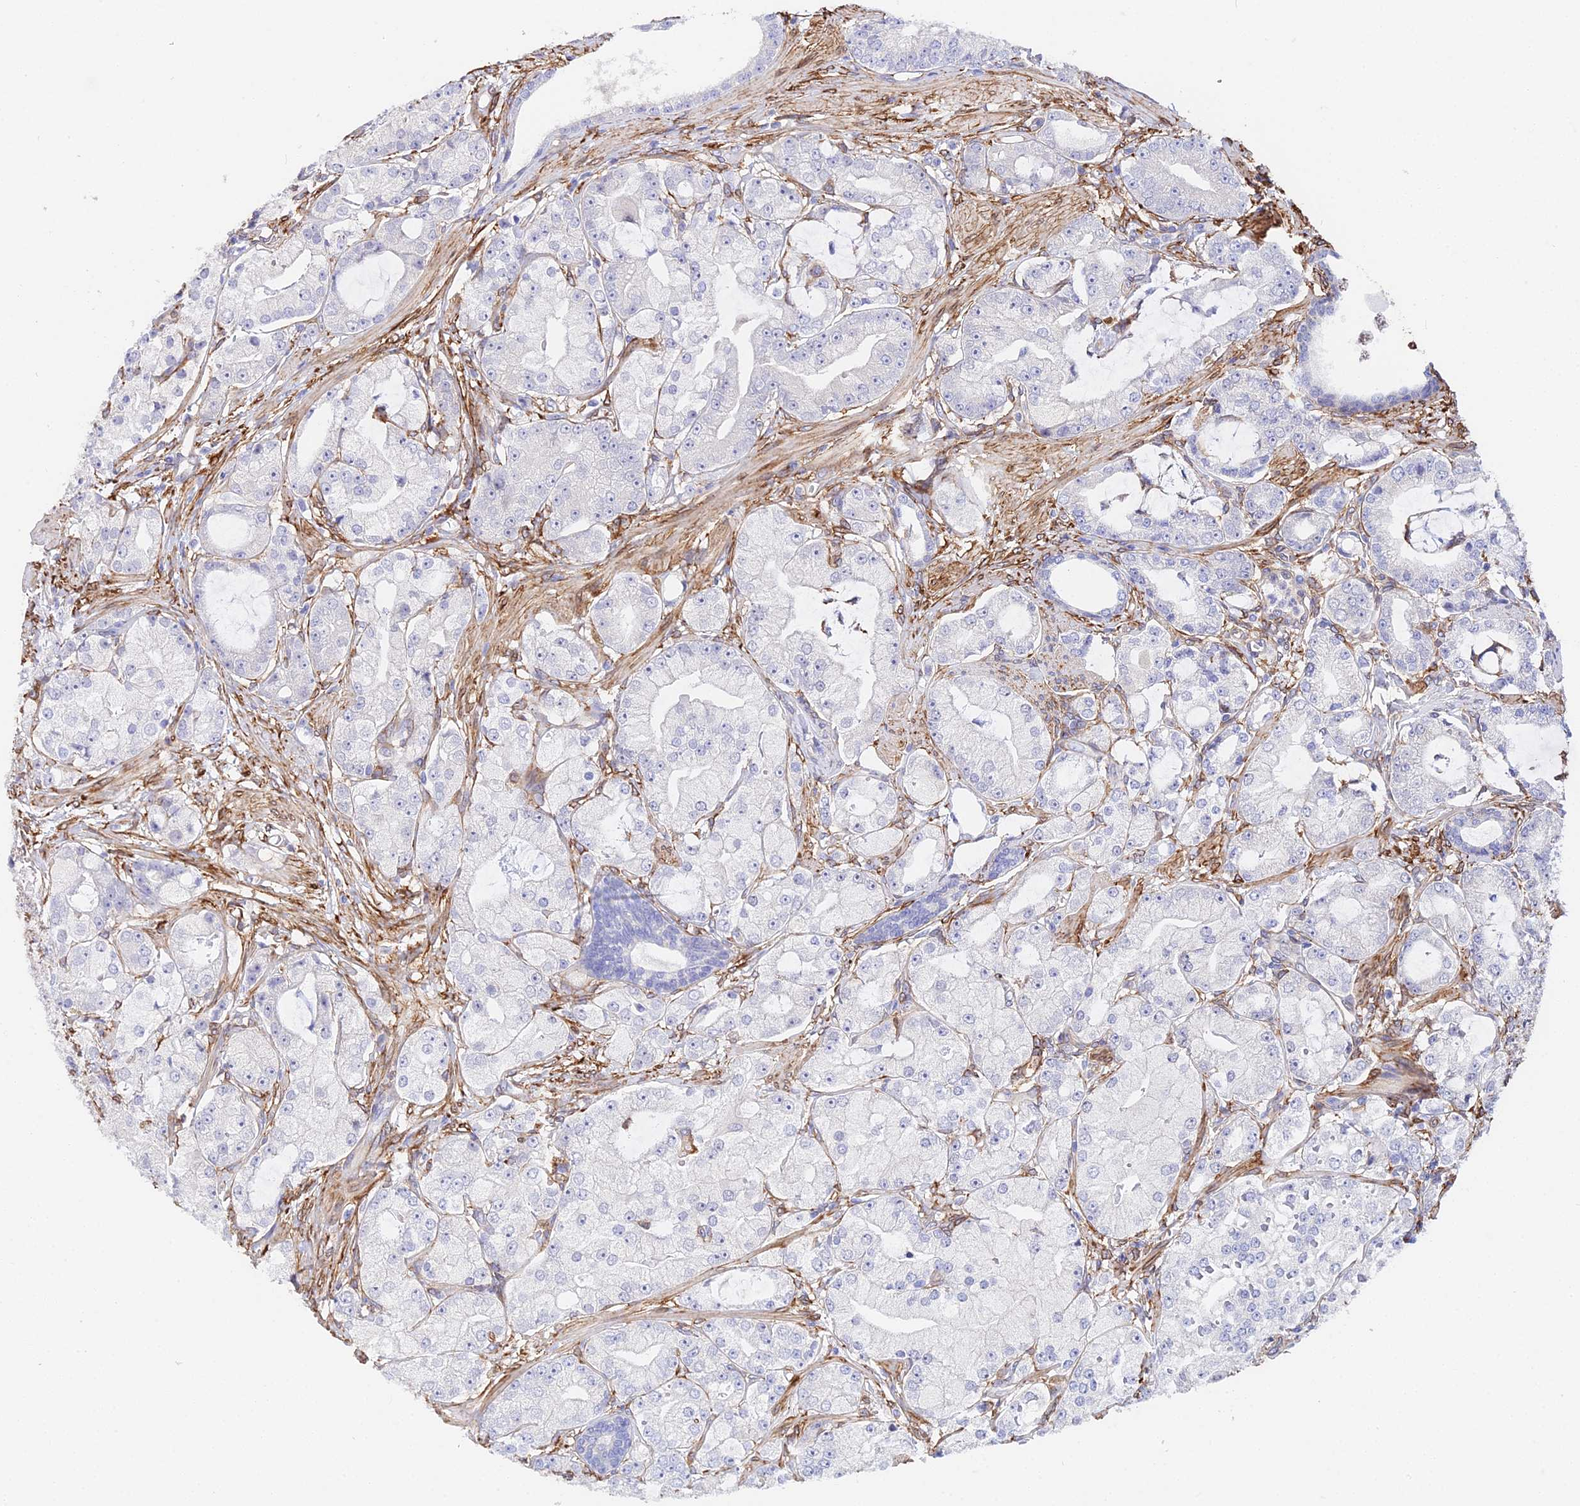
{"staining": {"intensity": "negative", "quantity": "none", "location": "none"}, "tissue": "prostate cancer", "cell_type": "Tumor cells", "image_type": "cancer", "snomed": [{"axis": "morphology", "description": "Adenocarcinoma, High grade"}, {"axis": "topography", "description": "Prostate"}], "caption": "High power microscopy photomicrograph of an immunohistochemistry (IHC) micrograph of prostate cancer (high-grade adenocarcinoma), revealing no significant expression in tumor cells. (DAB IHC visualized using brightfield microscopy, high magnification).", "gene": "MXRA7", "patient": {"sex": "male", "age": 71}}